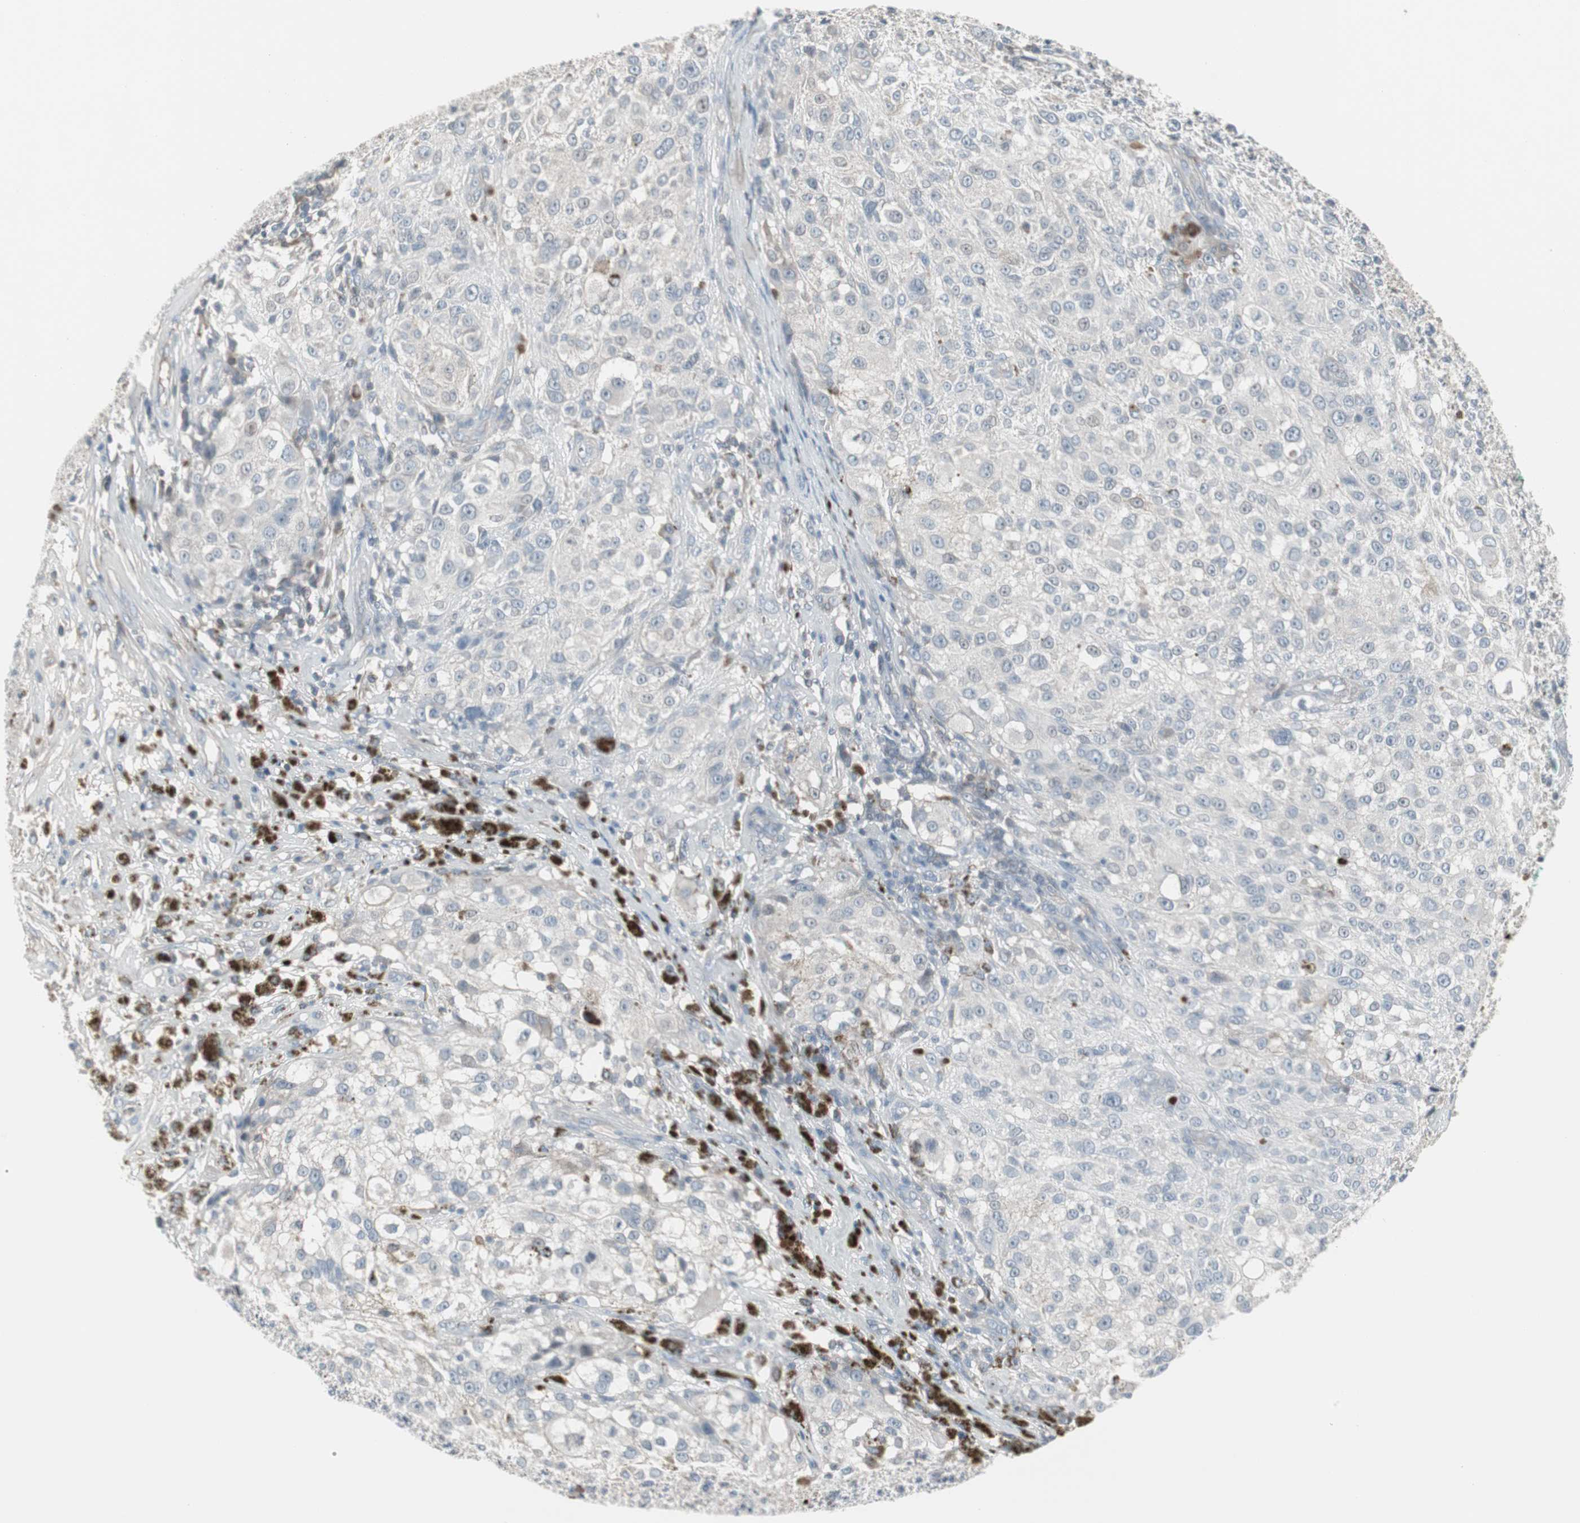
{"staining": {"intensity": "negative", "quantity": "none", "location": "none"}, "tissue": "melanoma", "cell_type": "Tumor cells", "image_type": "cancer", "snomed": [{"axis": "morphology", "description": "Necrosis, NOS"}, {"axis": "morphology", "description": "Malignant melanoma, NOS"}, {"axis": "topography", "description": "Skin"}], "caption": "This is an immunohistochemistry (IHC) photomicrograph of human melanoma. There is no staining in tumor cells.", "gene": "ZSCAN32", "patient": {"sex": "female", "age": 87}}